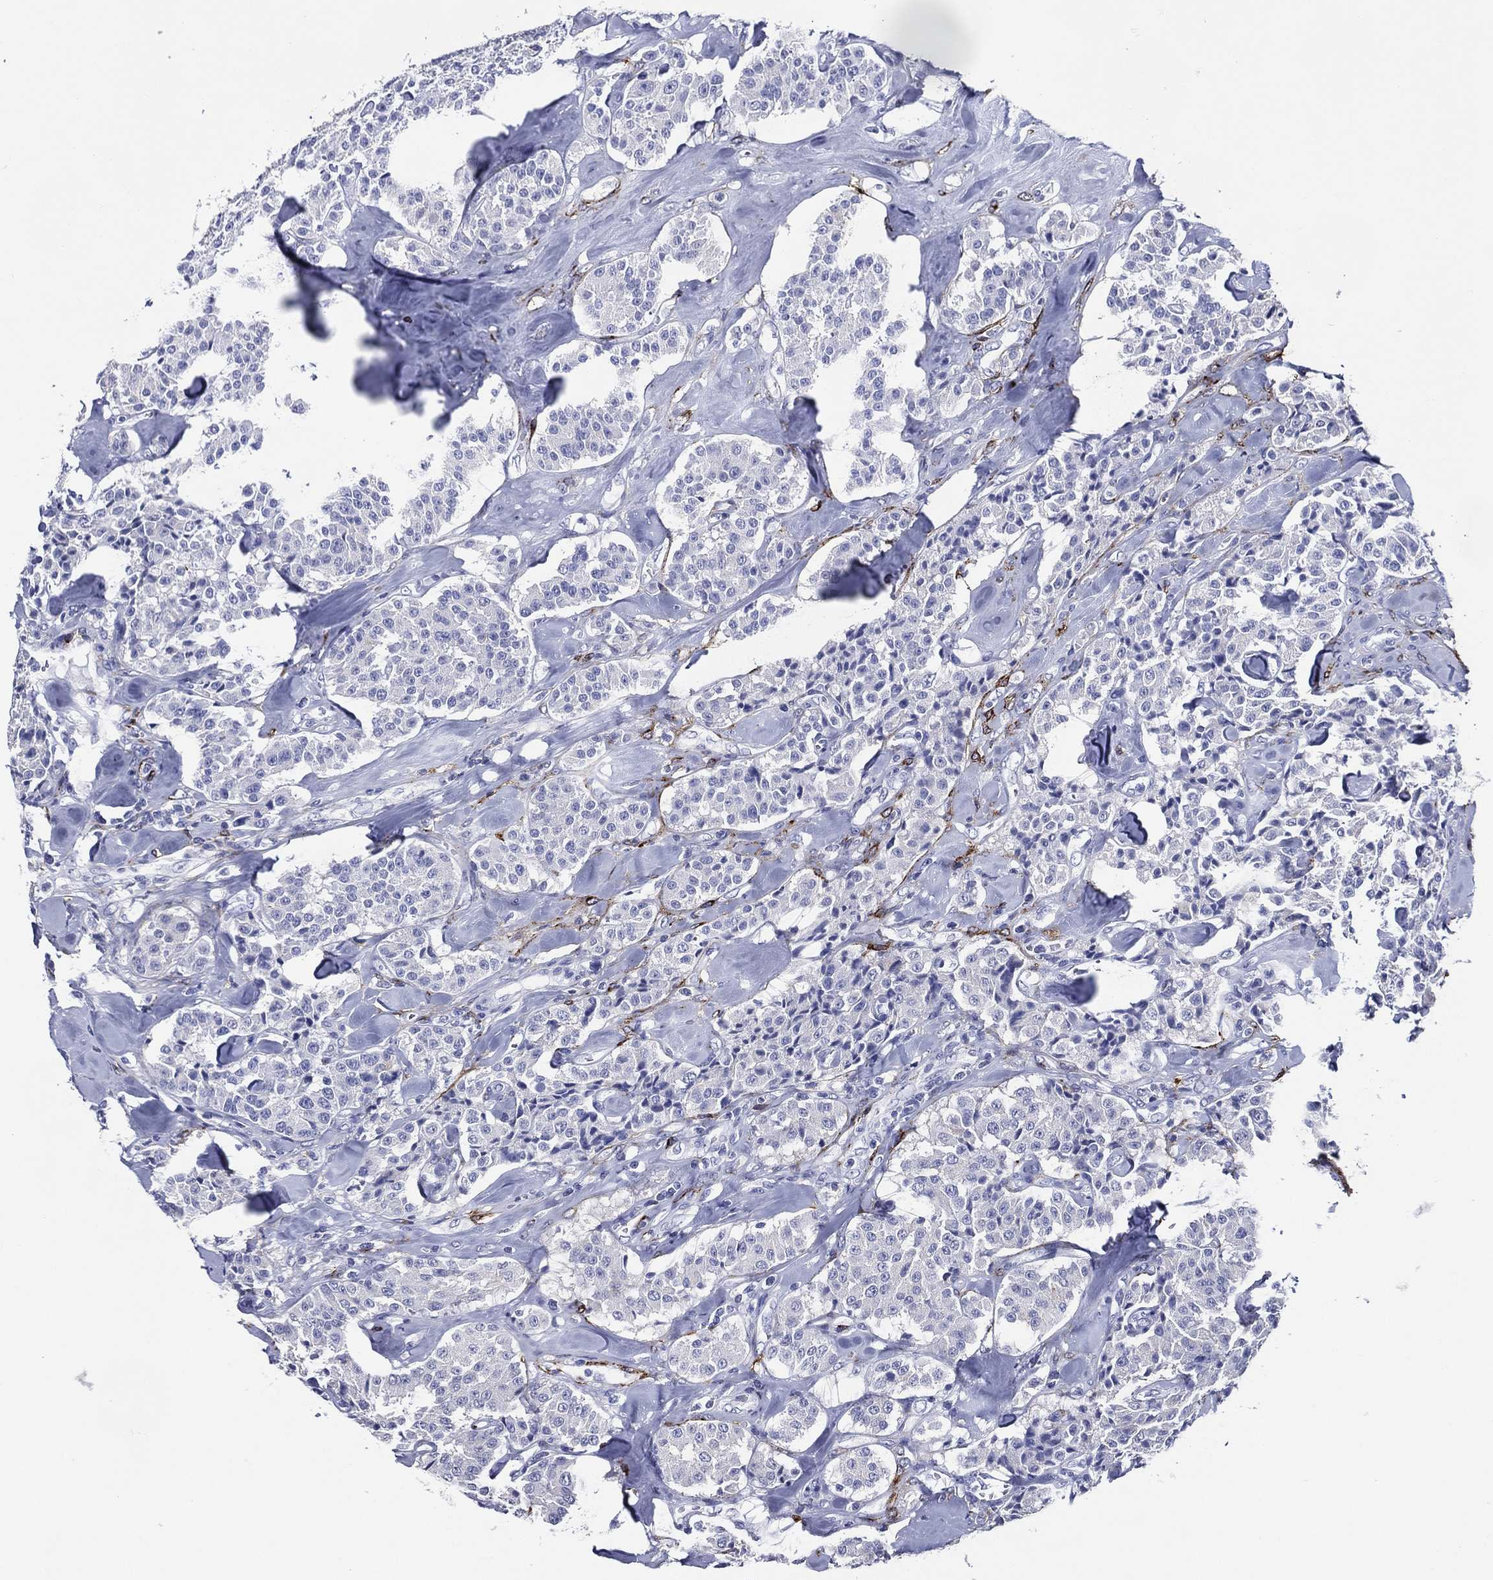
{"staining": {"intensity": "negative", "quantity": "none", "location": "none"}, "tissue": "carcinoid", "cell_type": "Tumor cells", "image_type": "cancer", "snomed": [{"axis": "morphology", "description": "Carcinoid, malignant, NOS"}, {"axis": "topography", "description": "Pancreas"}], "caption": "Immunohistochemistry (IHC) image of human carcinoid stained for a protein (brown), which reveals no expression in tumor cells.", "gene": "ACE2", "patient": {"sex": "male", "age": 41}}